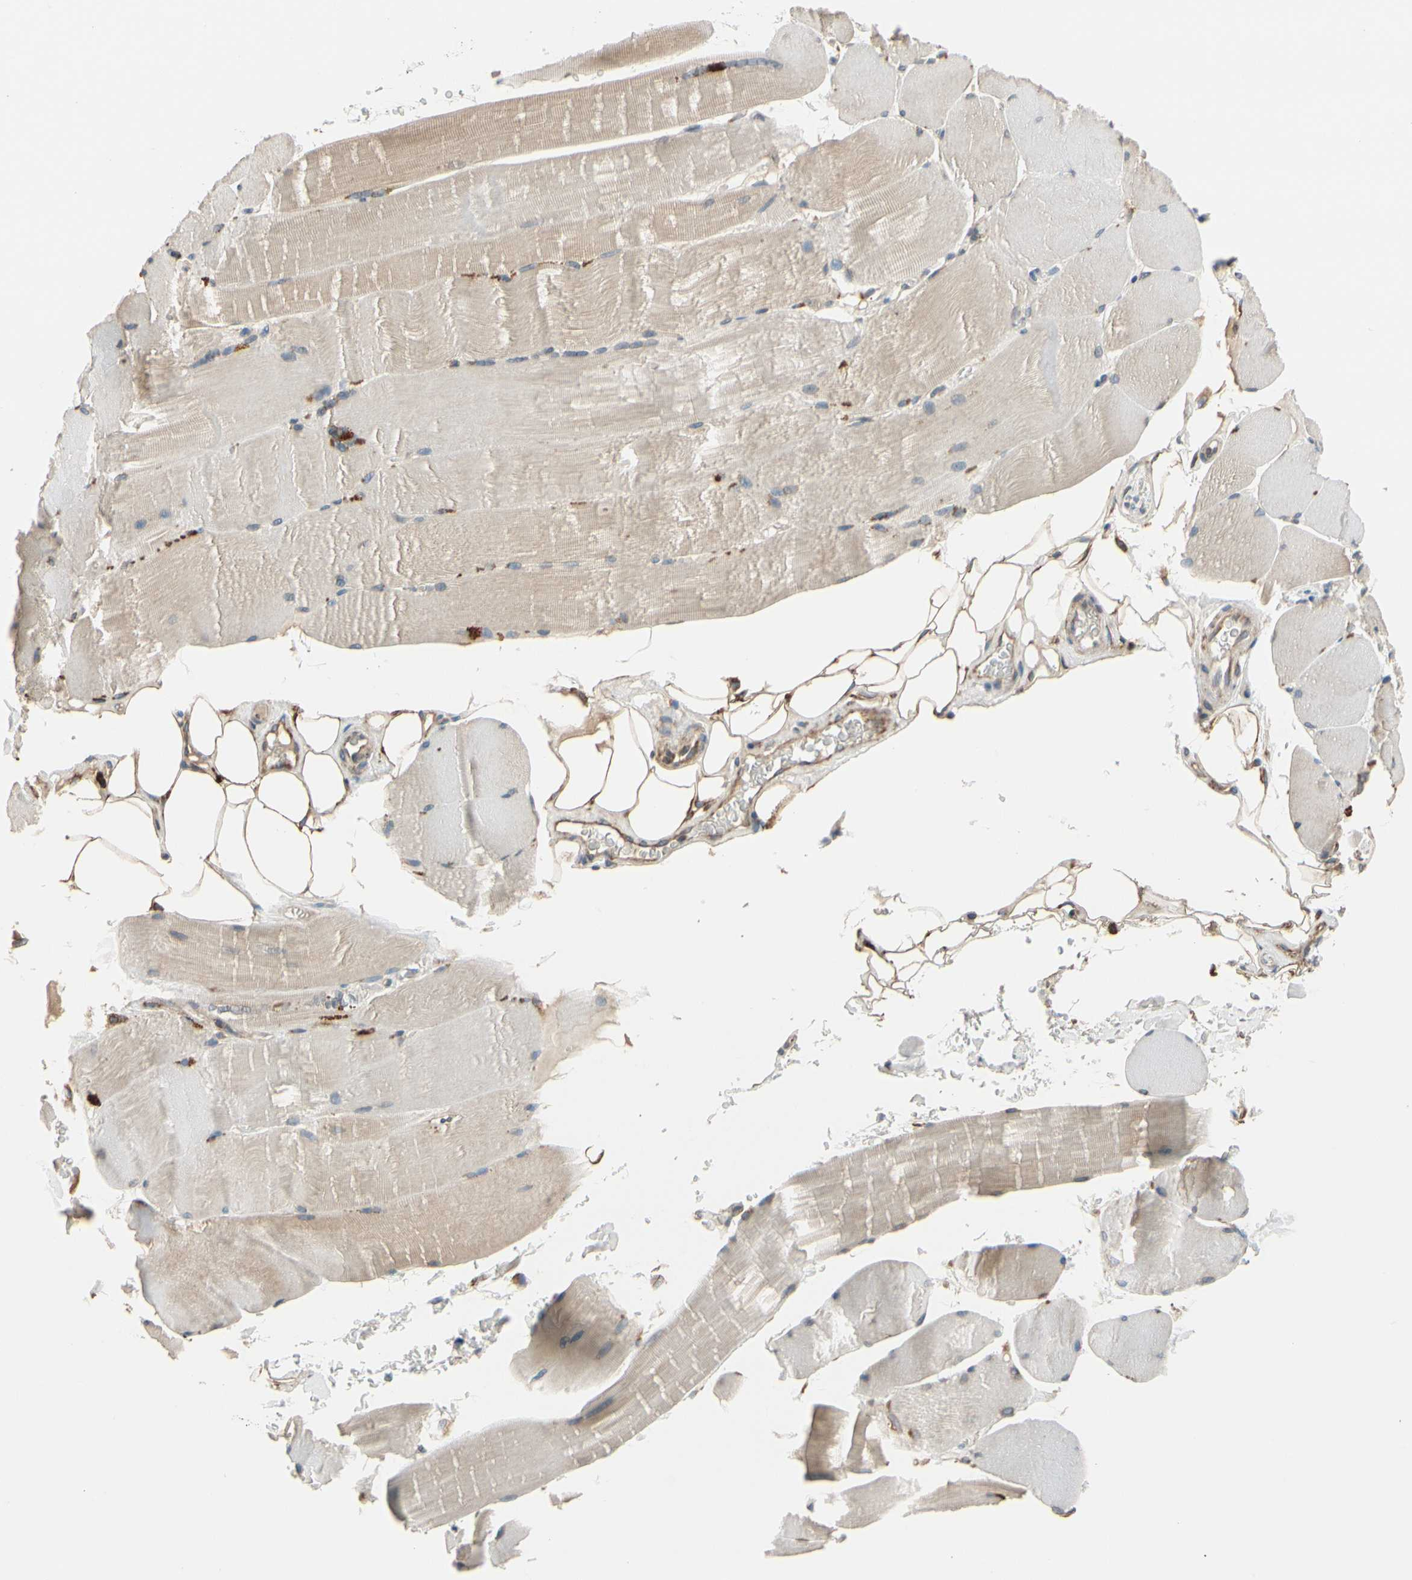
{"staining": {"intensity": "weak", "quantity": "25%-75%", "location": "cytoplasmic/membranous"}, "tissue": "skeletal muscle", "cell_type": "Myocytes", "image_type": "normal", "snomed": [{"axis": "morphology", "description": "Normal tissue, NOS"}, {"axis": "topography", "description": "Skin"}, {"axis": "topography", "description": "Skeletal muscle"}], "caption": "A low amount of weak cytoplasmic/membranous staining is seen in about 25%-75% of myocytes in unremarkable skeletal muscle.", "gene": "RPN2", "patient": {"sex": "male", "age": 83}}